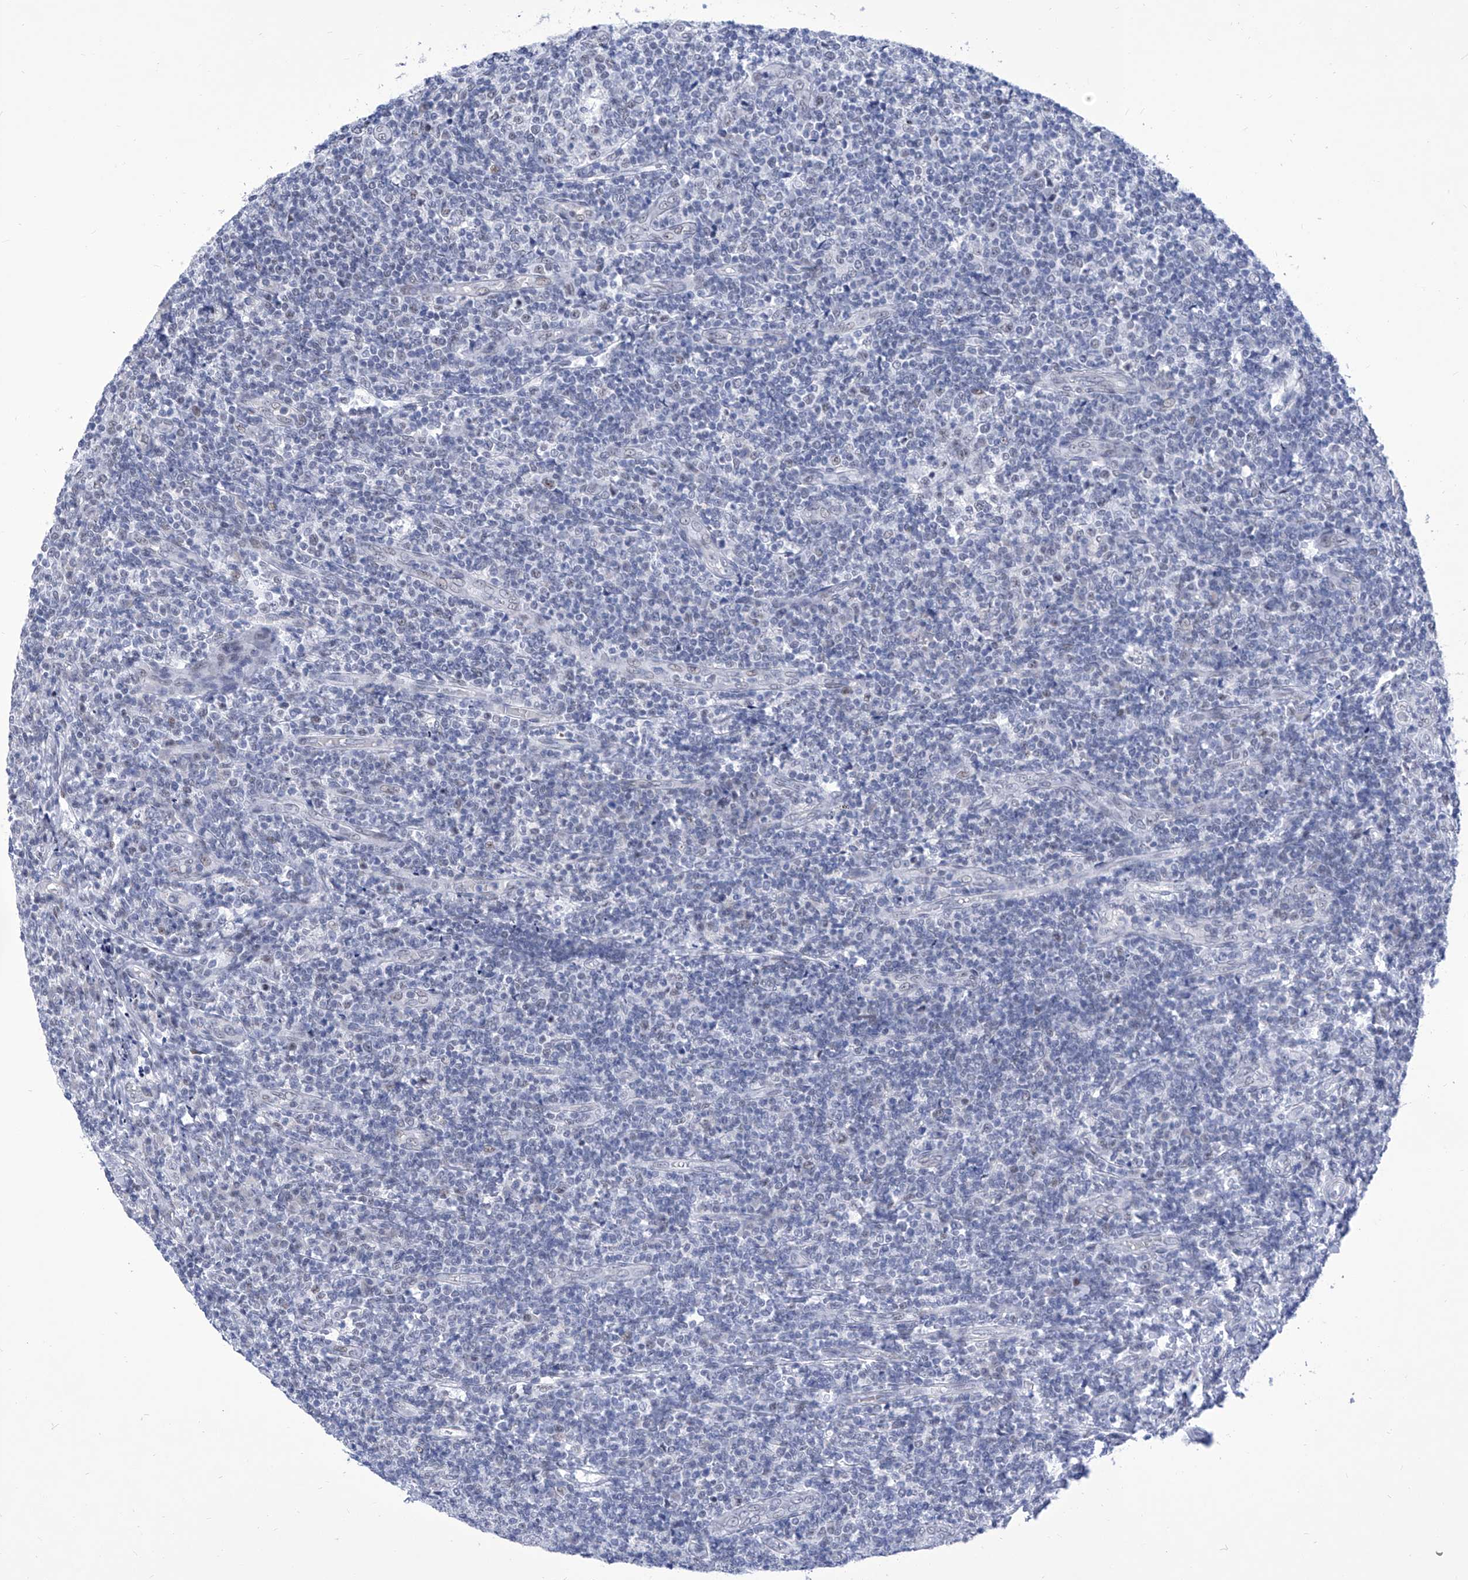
{"staining": {"intensity": "negative", "quantity": "none", "location": "none"}, "tissue": "tonsil", "cell_type": "Germinal center cells", "image_type": "normal", "snomed": [{"axis": "morphology", "description": "Normal tissue, NOS"}, {"axis": "topography", "description": "Tonsil"}], "caption": "Immunohistochemistry (IHC) micrograph of unremarkable tonsil stained for a protein (brown), which reveals no expression in germinal center cells. (DAB immunohistochemistry visualized using brightfield microscopy, high magnification).", "gene": "SART1", "patient": {"sex": "female", "age": 19}}